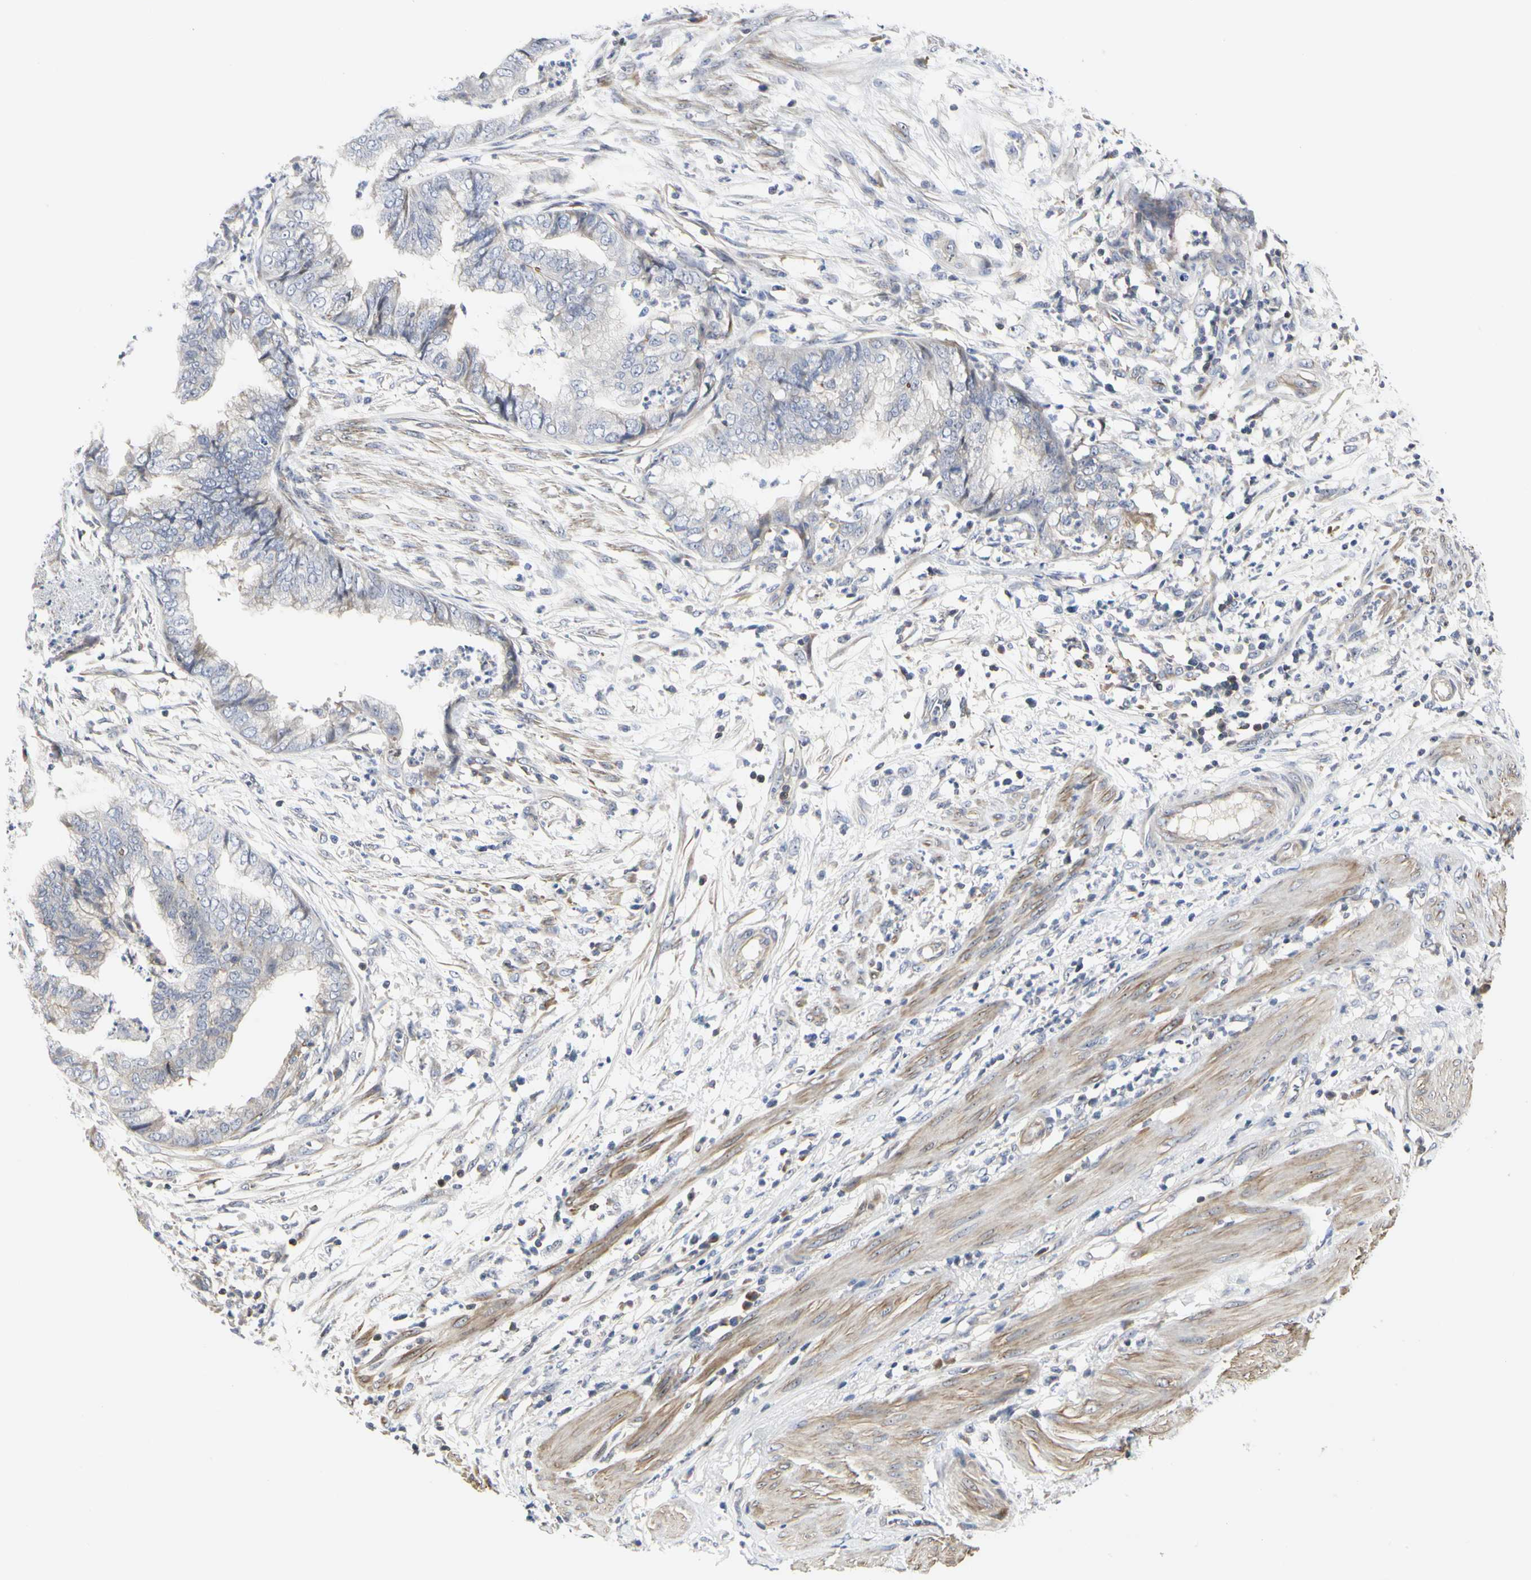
{"staining": {"intensity": "weak", "quantity": "<25%", "location": "cytoplasmic/membranous"}, "tissue": "endometrial cancer", "cell_type": "Tumor cells", "image_type": "cancer", "snomed": [{"axis": "morphology", "description": "Necrosis, NOS"}, {"axis": "morphology", "description": "Adenocarcinoma, NOS"}, {"axis": "topography", "description": "Endometrium"}], "caption": "A micrograph of adenocarcinoma (endometrial) stained for a protein displays no brown staining in tumor cells.", "gene": "SHANK2", "patient": {"sex": "female", "age": 79}}